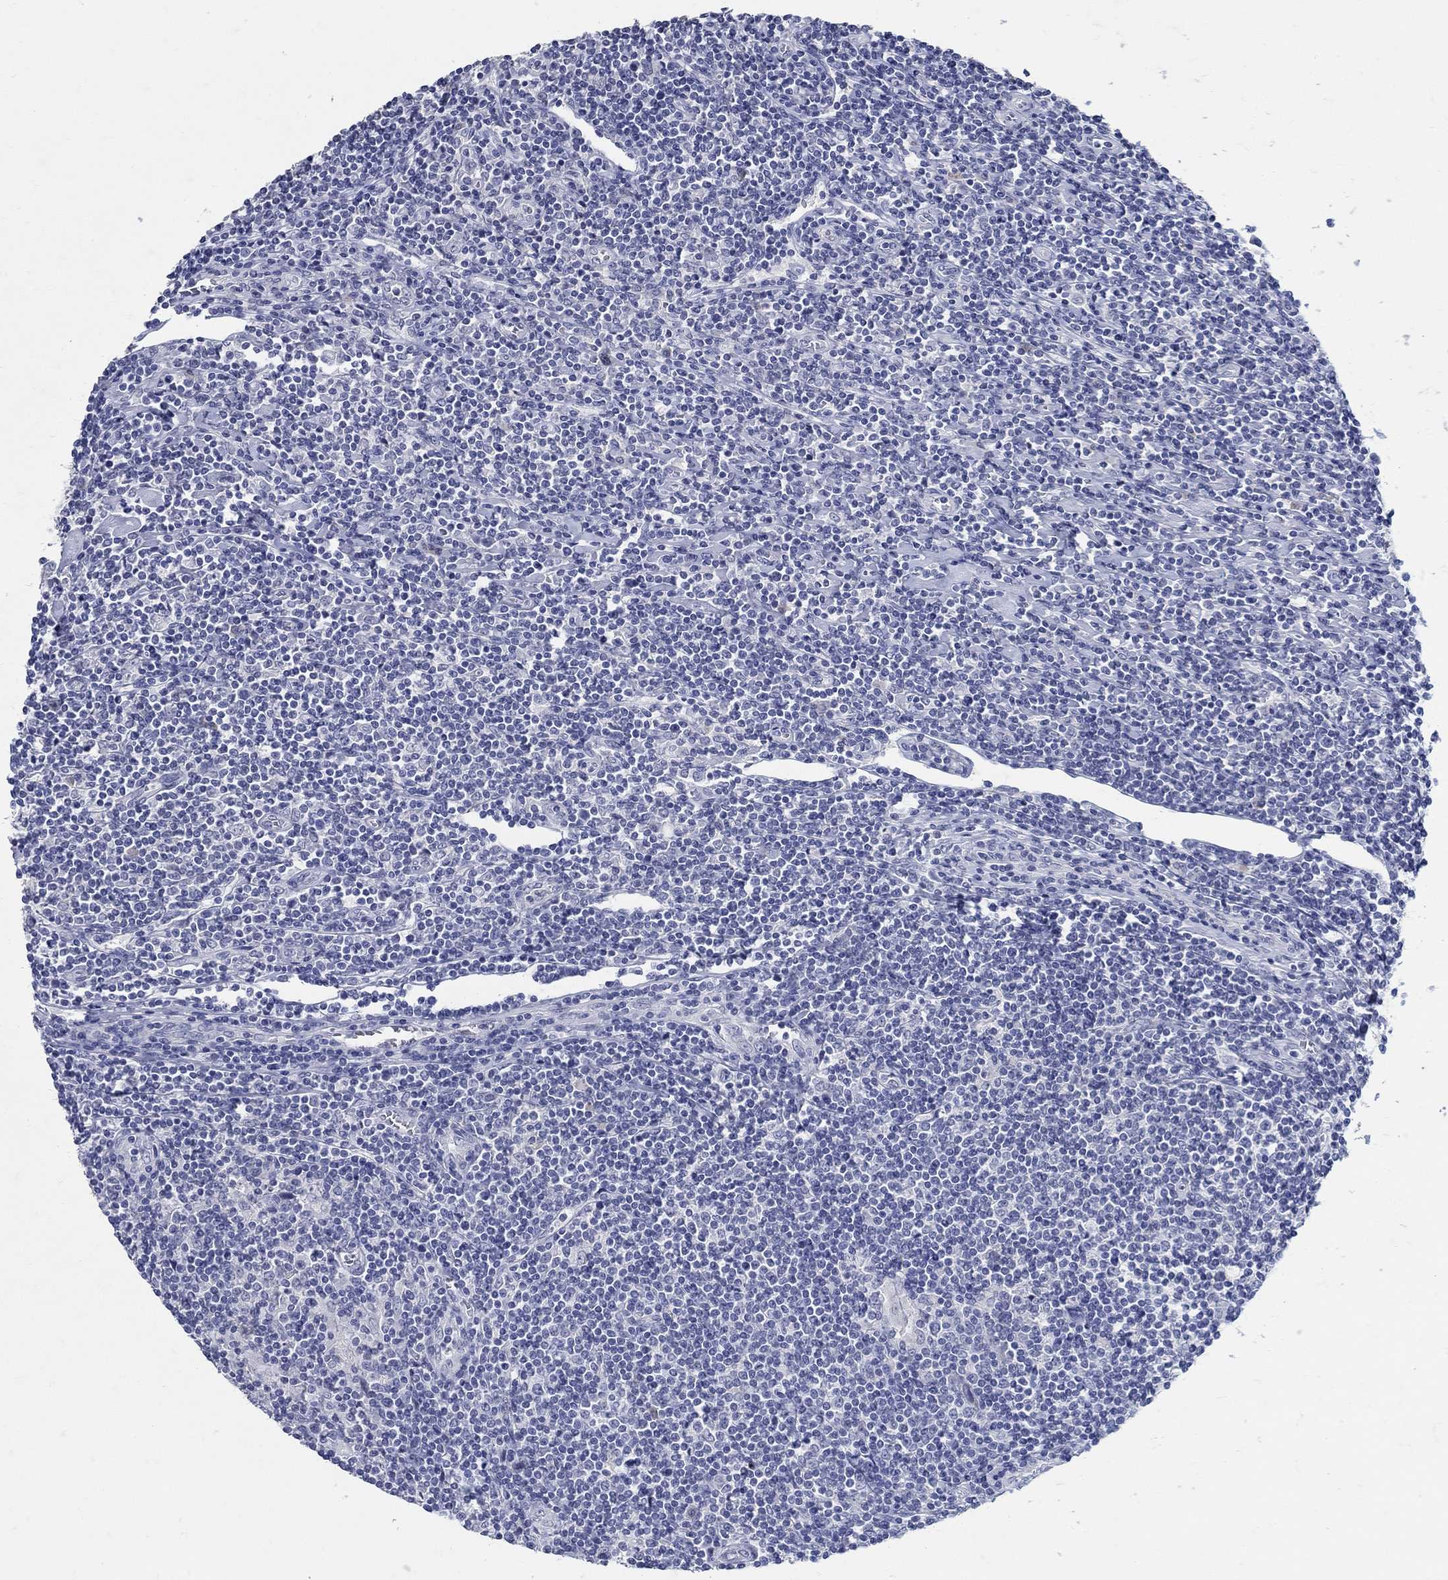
{"staining": {"intensity": "negative", "quantity": "none", "location": "none"}, "tissue": "lymphoma", "cell_type": "Tumor cells", "image_type": "cancer", "snomed": [{"axis": "morphology", "description": "Hodgkin's disease, NOS"}, {"axis": "topography", "description": "Lymph node"}], "caption": "Tumor cells show no significant protein positivity in lymphoma.", "gene": "SOX2", "patient": {"sex": "male", "age": 40}}